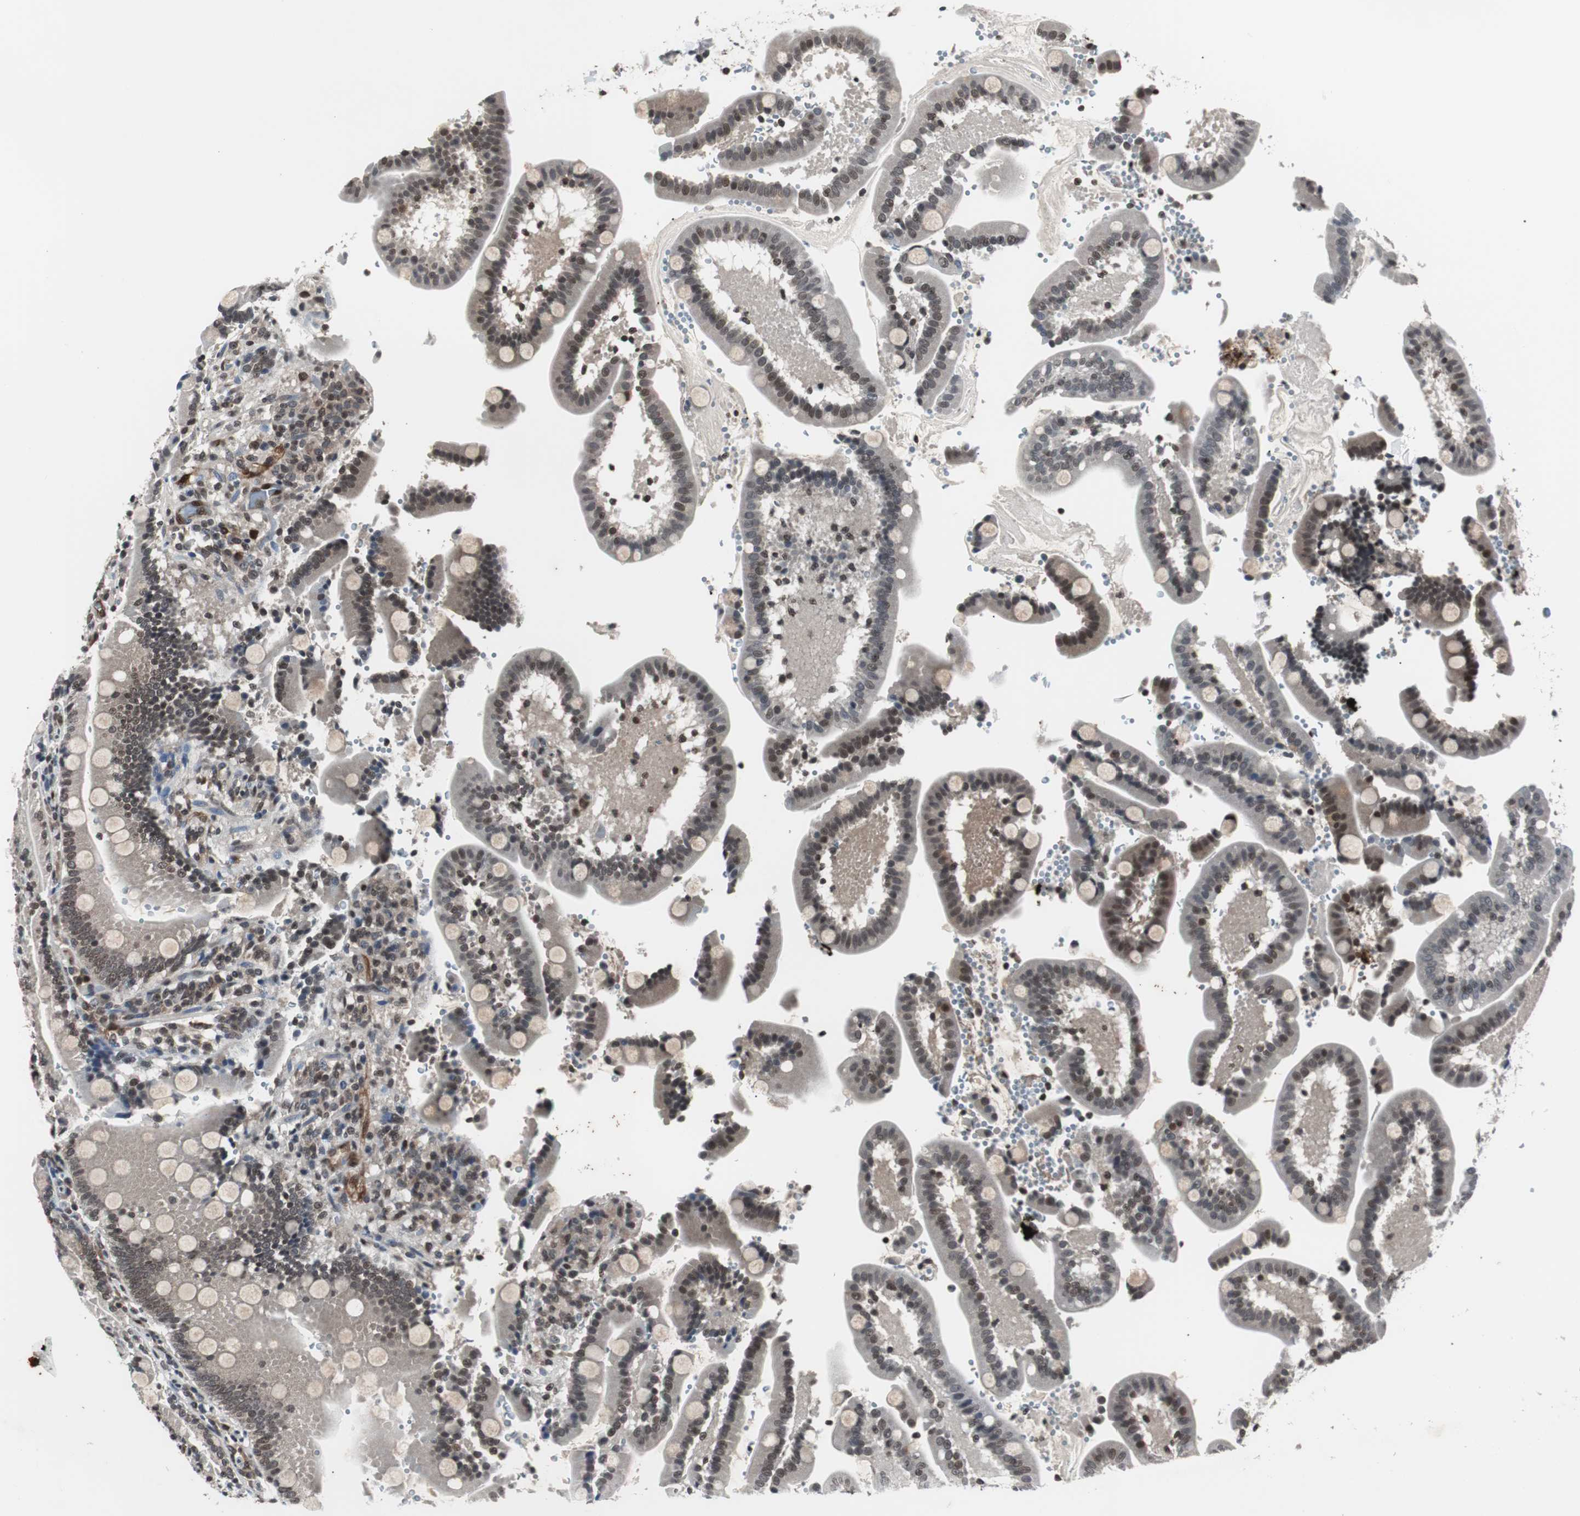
{"staining": {"intensity": "moderate", "quantity": "<25%", "location": "cytoplasmic/membranous"}, "tissue": "duodenum", "cell_type": "Glandular cells", "image_type": "normal", "snomed": [{"axis": "morphology", "description": "Normal tissue, NOS"}, {"axis": "topography", "description": "Small intestine, NOS"}], "caption": "Glandular cells exhibit low levels of moderate cytoplasmic/membranous positivity in about <25% of cells in benign human duodenum.", "gene": "SMAD1", "patient": {"sex": "female", "age": 71}}